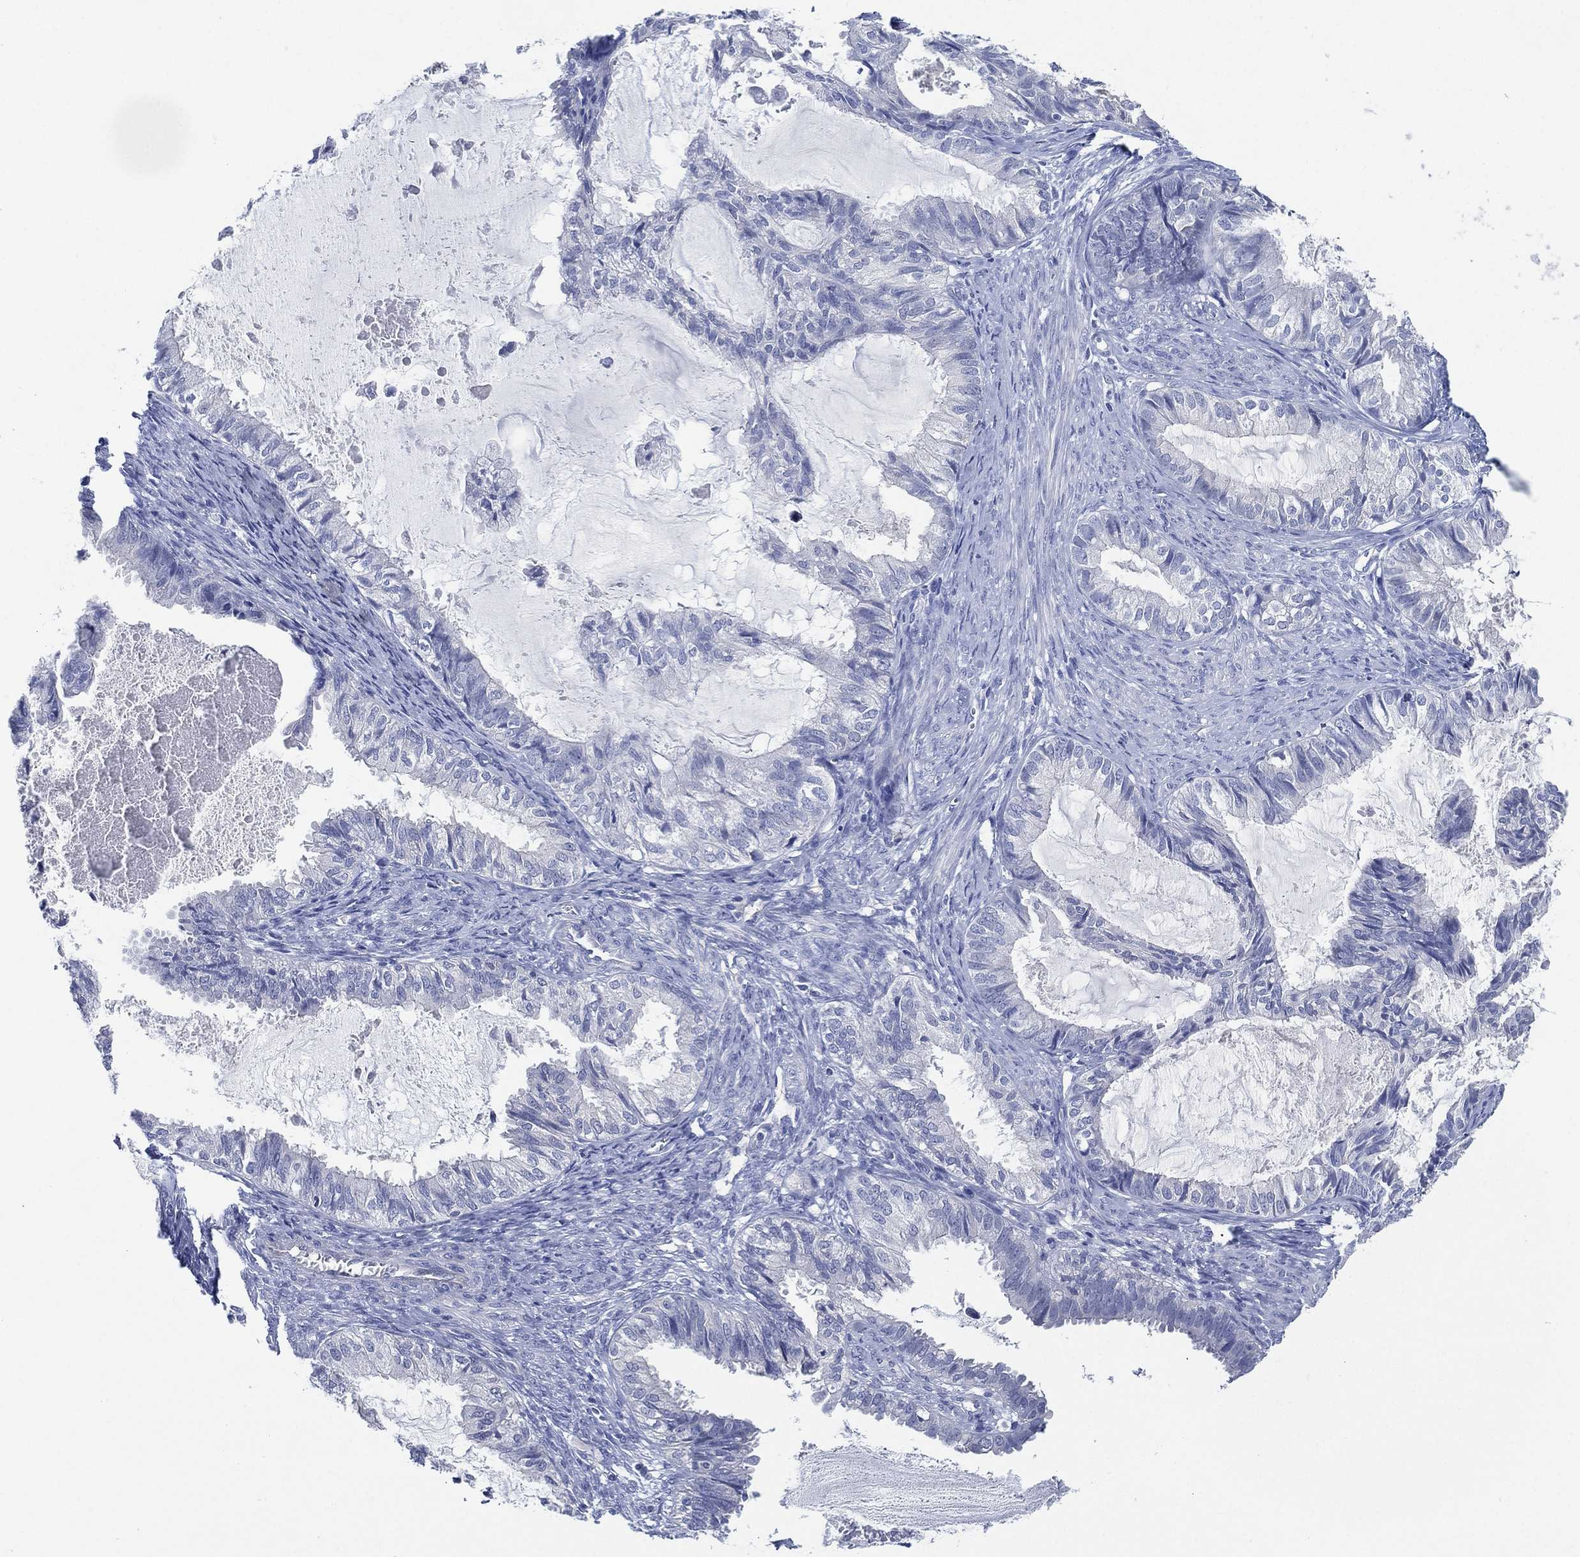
{"staining": {"intensity": "negative", "quantity": "none", "location": "none"}, "tissue": "endometrial cancer", "cell_type": "Tumor cells", "image_type": "cancer", "snomed": [{"axis": "morphology", "description": "Adenocarcinoma, NOS"}, {"axis": "topography", "description": "Endometrium"}], "caption": "There is no significant positivity in tumor cells of endometrial adenocarcinoma. The staining is performed using DAB (3,3'-diaminobenzidine) brown chromogen with nuclei counter-stained in using hematoxylin.", "gene": "C5orf46", "patient": {"sex": "female", "age": 86}}